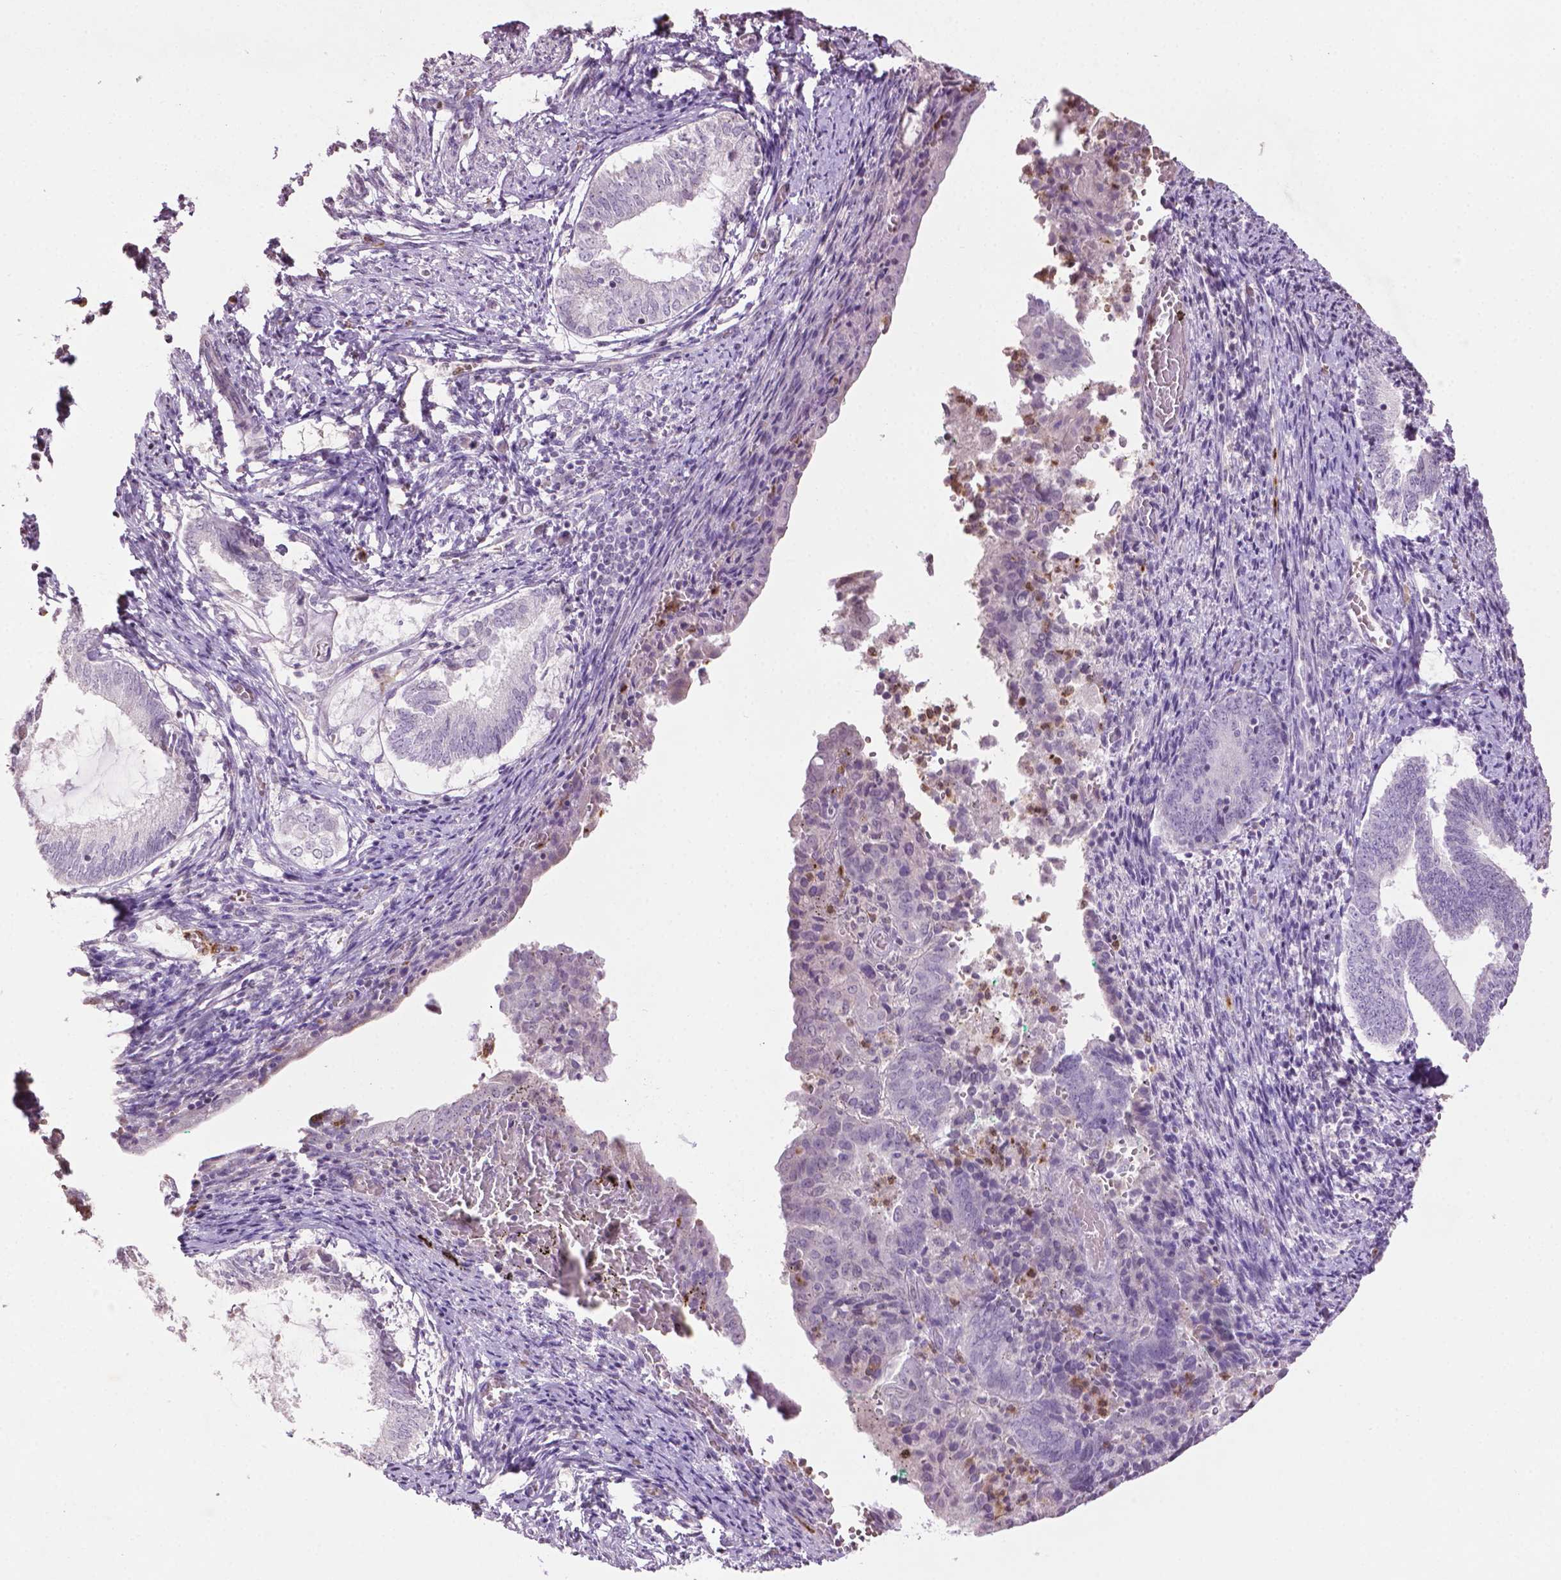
{"staining": {"intensity": "negative", "quantity": "none", "location": "none"}, "tissue": "endometrium", "cell_type": "Cells in endometrial stroma", "image_type": "normal", "snomed": [{"axis": "morphology", "description": "Normal tissue, NOS"}, {"axis": "topography", "description": "Endometrium"}], "caption": "The immunohistochemistry image has no significant expression in cells in endometrial stroma of endometrium. (DAB IHC, high magnification).", "gene": "NTNG2", "patient": {"sex": "female", "age": 50}}